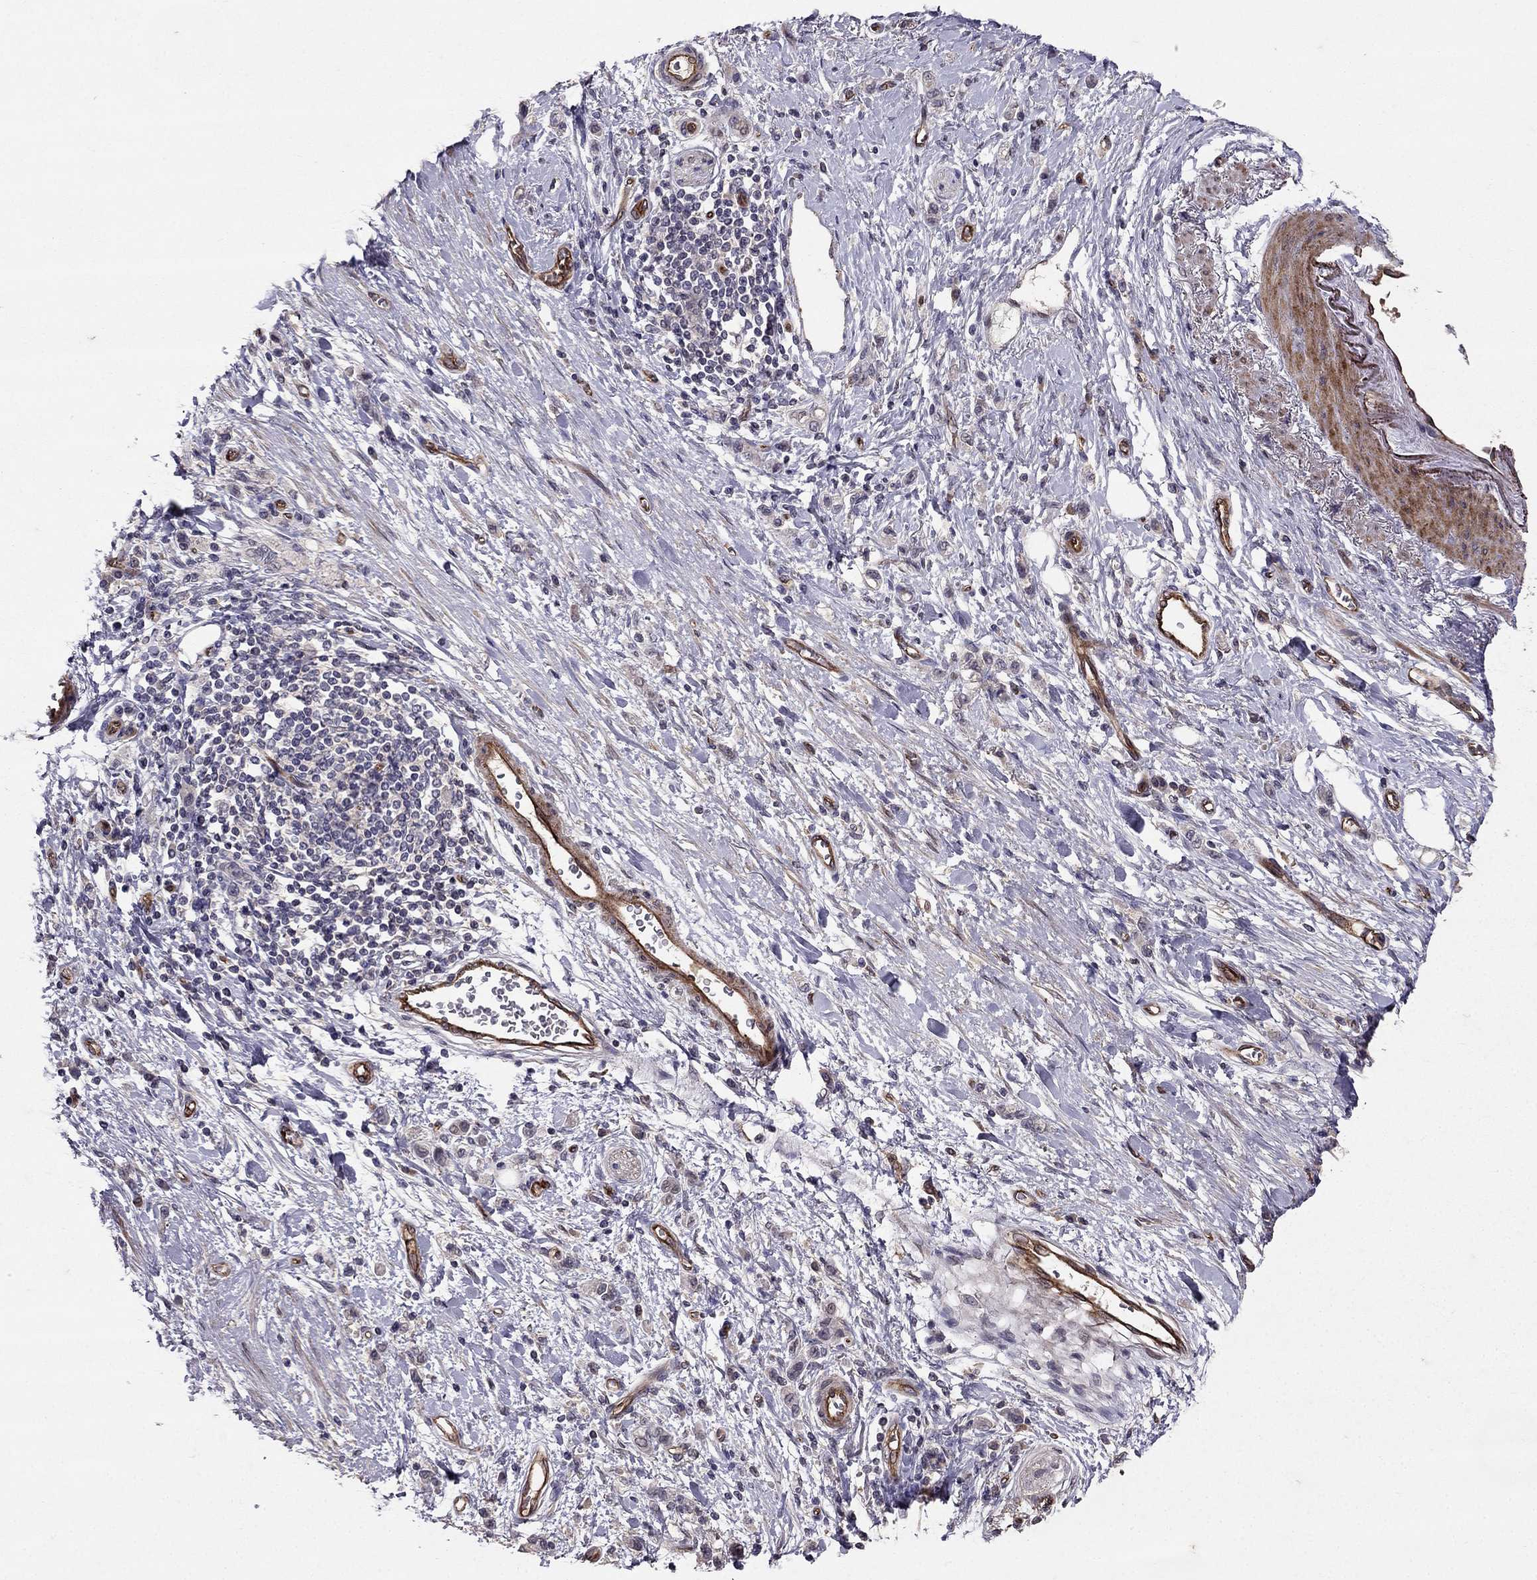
{"staining": {"intensity": "negative", "quantity": "none", "location": "none"}, "tissue": "stomach cancer", "cell_type": "Tumor cells", "image_type": "cancer", "snomed": [{"axis": "morphology", "description": "Adenocarcinoma, NOS"}, {"axis": "topography", "description": "Stomach"}], "caption": "A photomicrograph of human stomach cancer is negative for staining in tumor cells.", "gene": "RASIP1", "patient": {"sex": "male", "age": 77}}